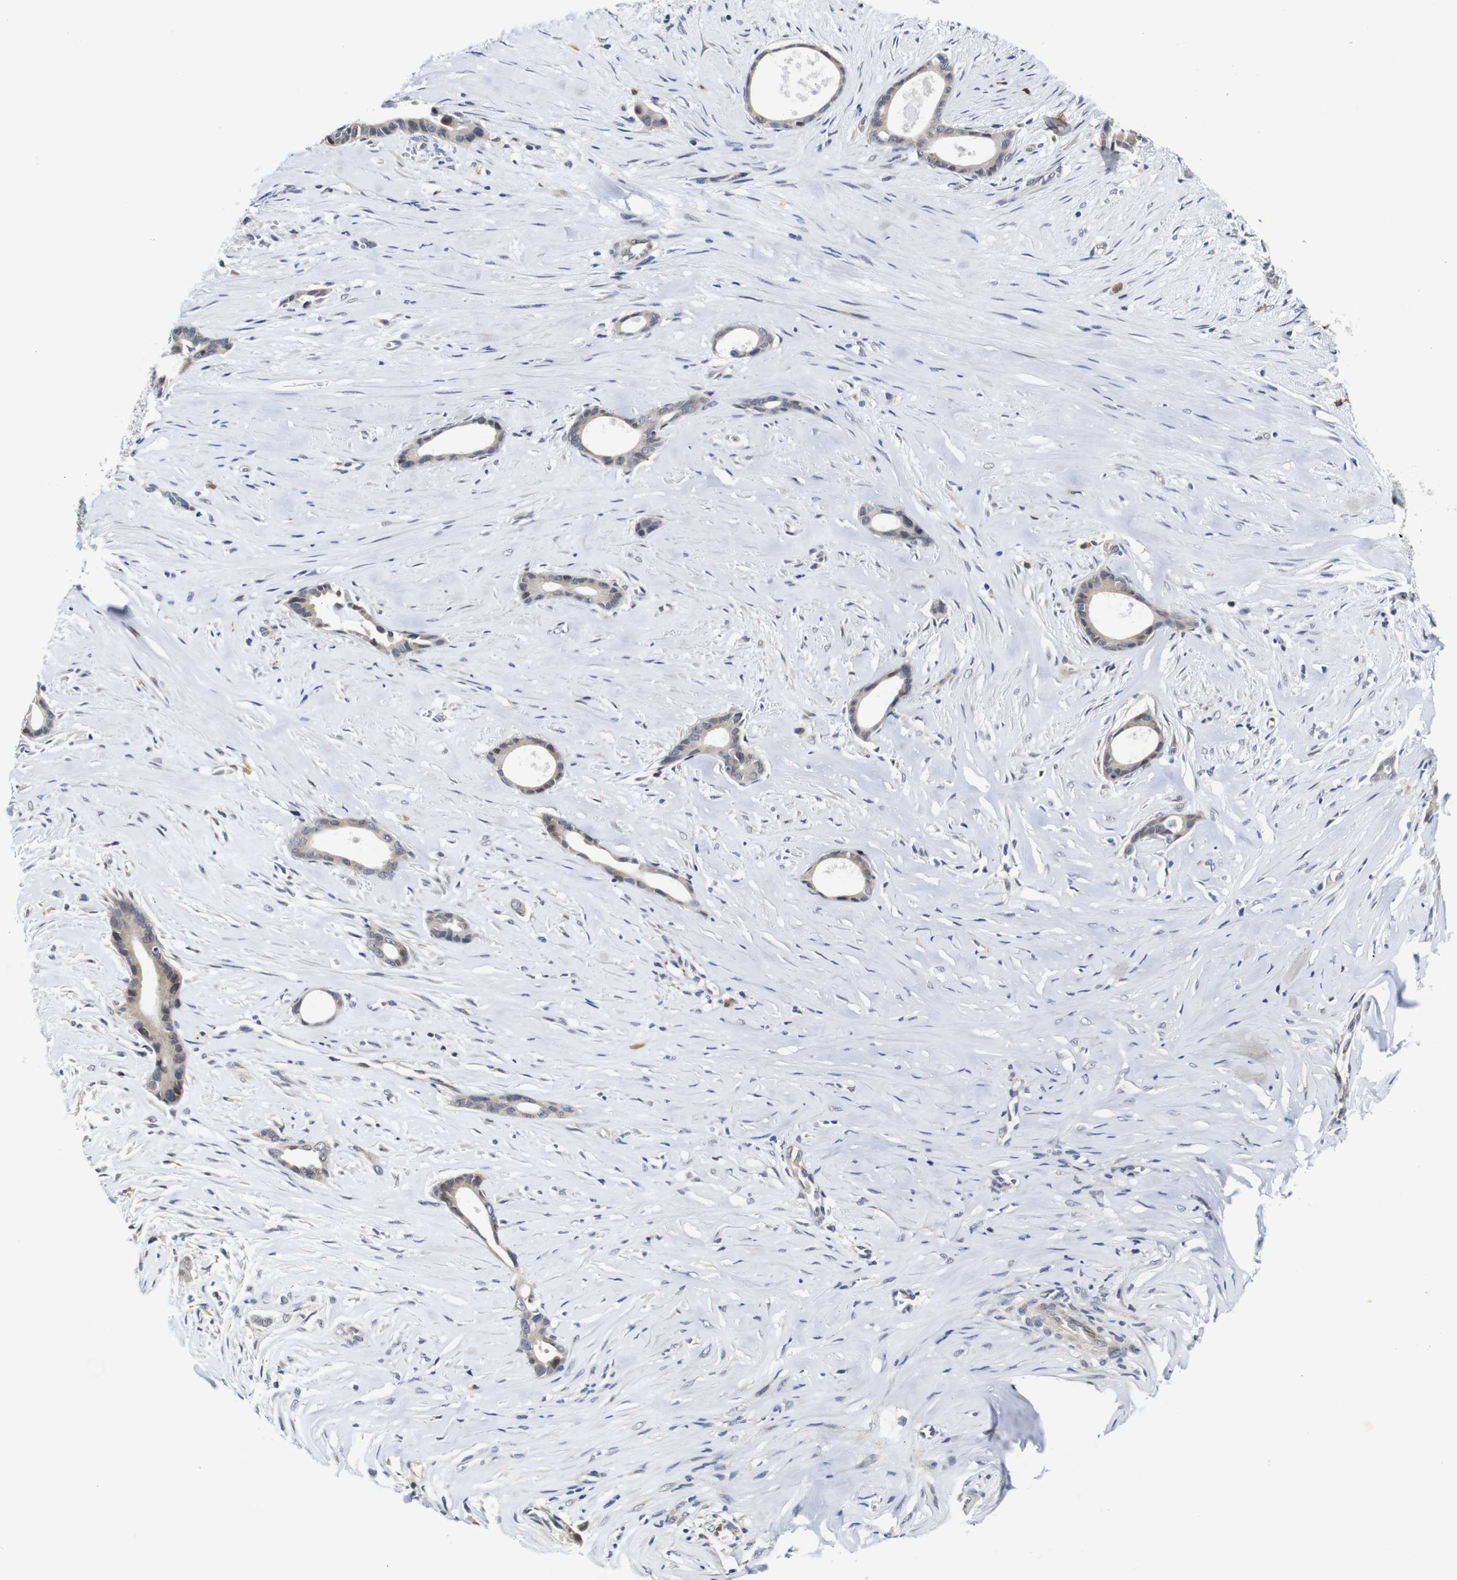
{"staining": {"intensity": "weak", "quantity": "25%-75%", "location": "cytoplasmic/membranous"}, "tissue": "liver cancer", "cell_type": "Tumor cells", "image_type": "cancer", "snomed": [{"axis": "morphology", "description": "Cholangiocarcinoma"}, {"axis": "topography", "description": "Liver"}], "caption": "The immunohistochemical stain shows weak cytoplasmic/membranous staining in tumor cells of liver cancer tissue. Immunohistochemistry stains the protein in brown and the nuclei are stained blue.", "gene": "FURIN", "patient": {"sex": "female", "age": 55}}